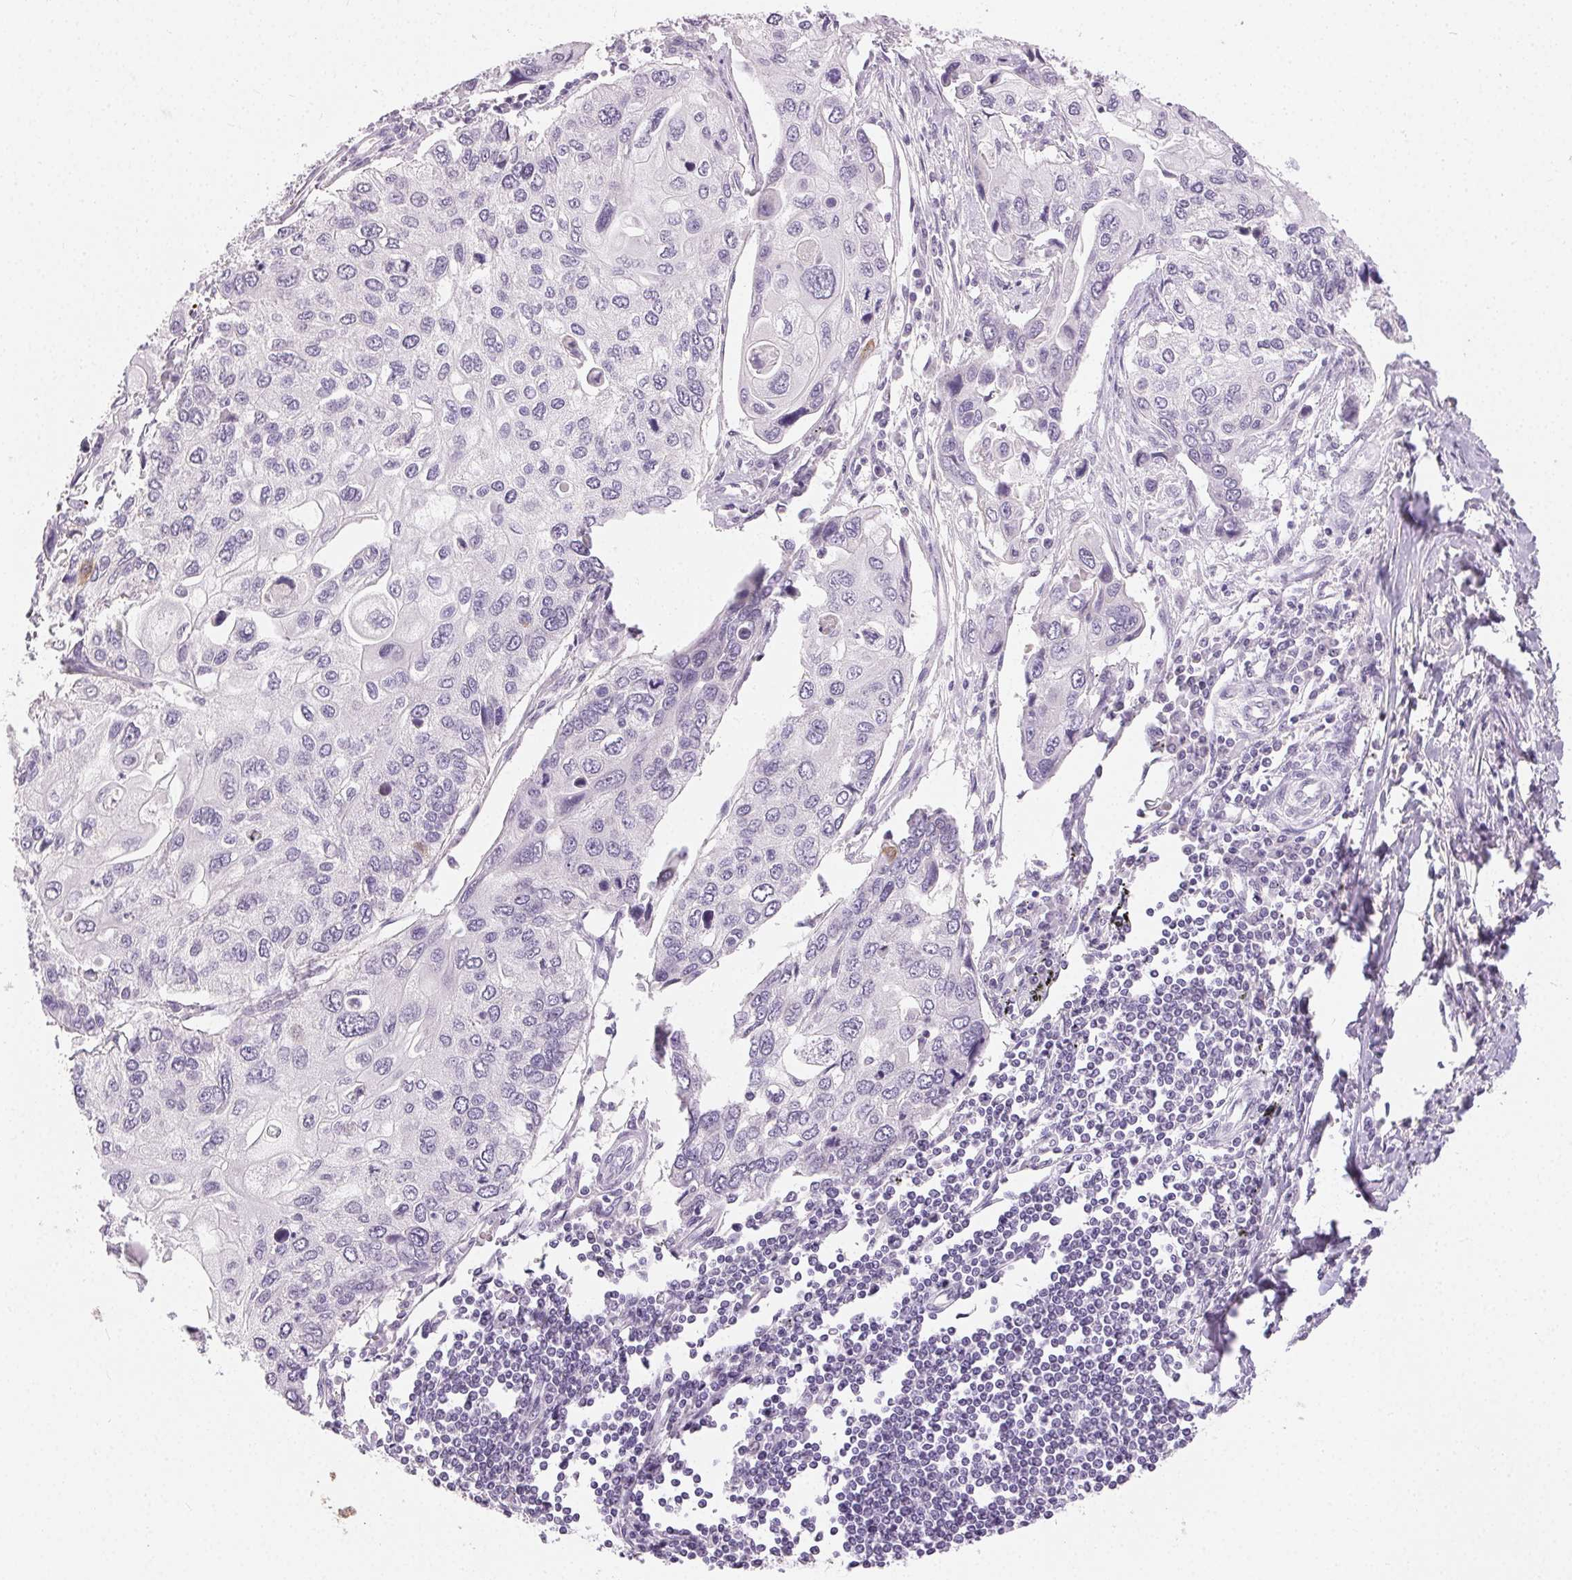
{"staining": {"intensity": "negative", "quantity": "none", "location": "none"}, "tissue": "lung cancer", "cell_type": "Tumor cells", "image_type": "cancer", "snomed": [{"axis": "morphology", "description": "Squamous cell carcinoma, NOS"}, {"axis": "morphology", "description": "Squamous cell carcinoma, metastatic, NOS"}, {"axis": "topography", "description": "Lung"}], "caption": "A photomicrograph of human lung cancer (squamous cell carcinoma) is negative for staining in tumor cells.", "gene": "SFTPD", "patient": {"sex": "male", "age": 63}}